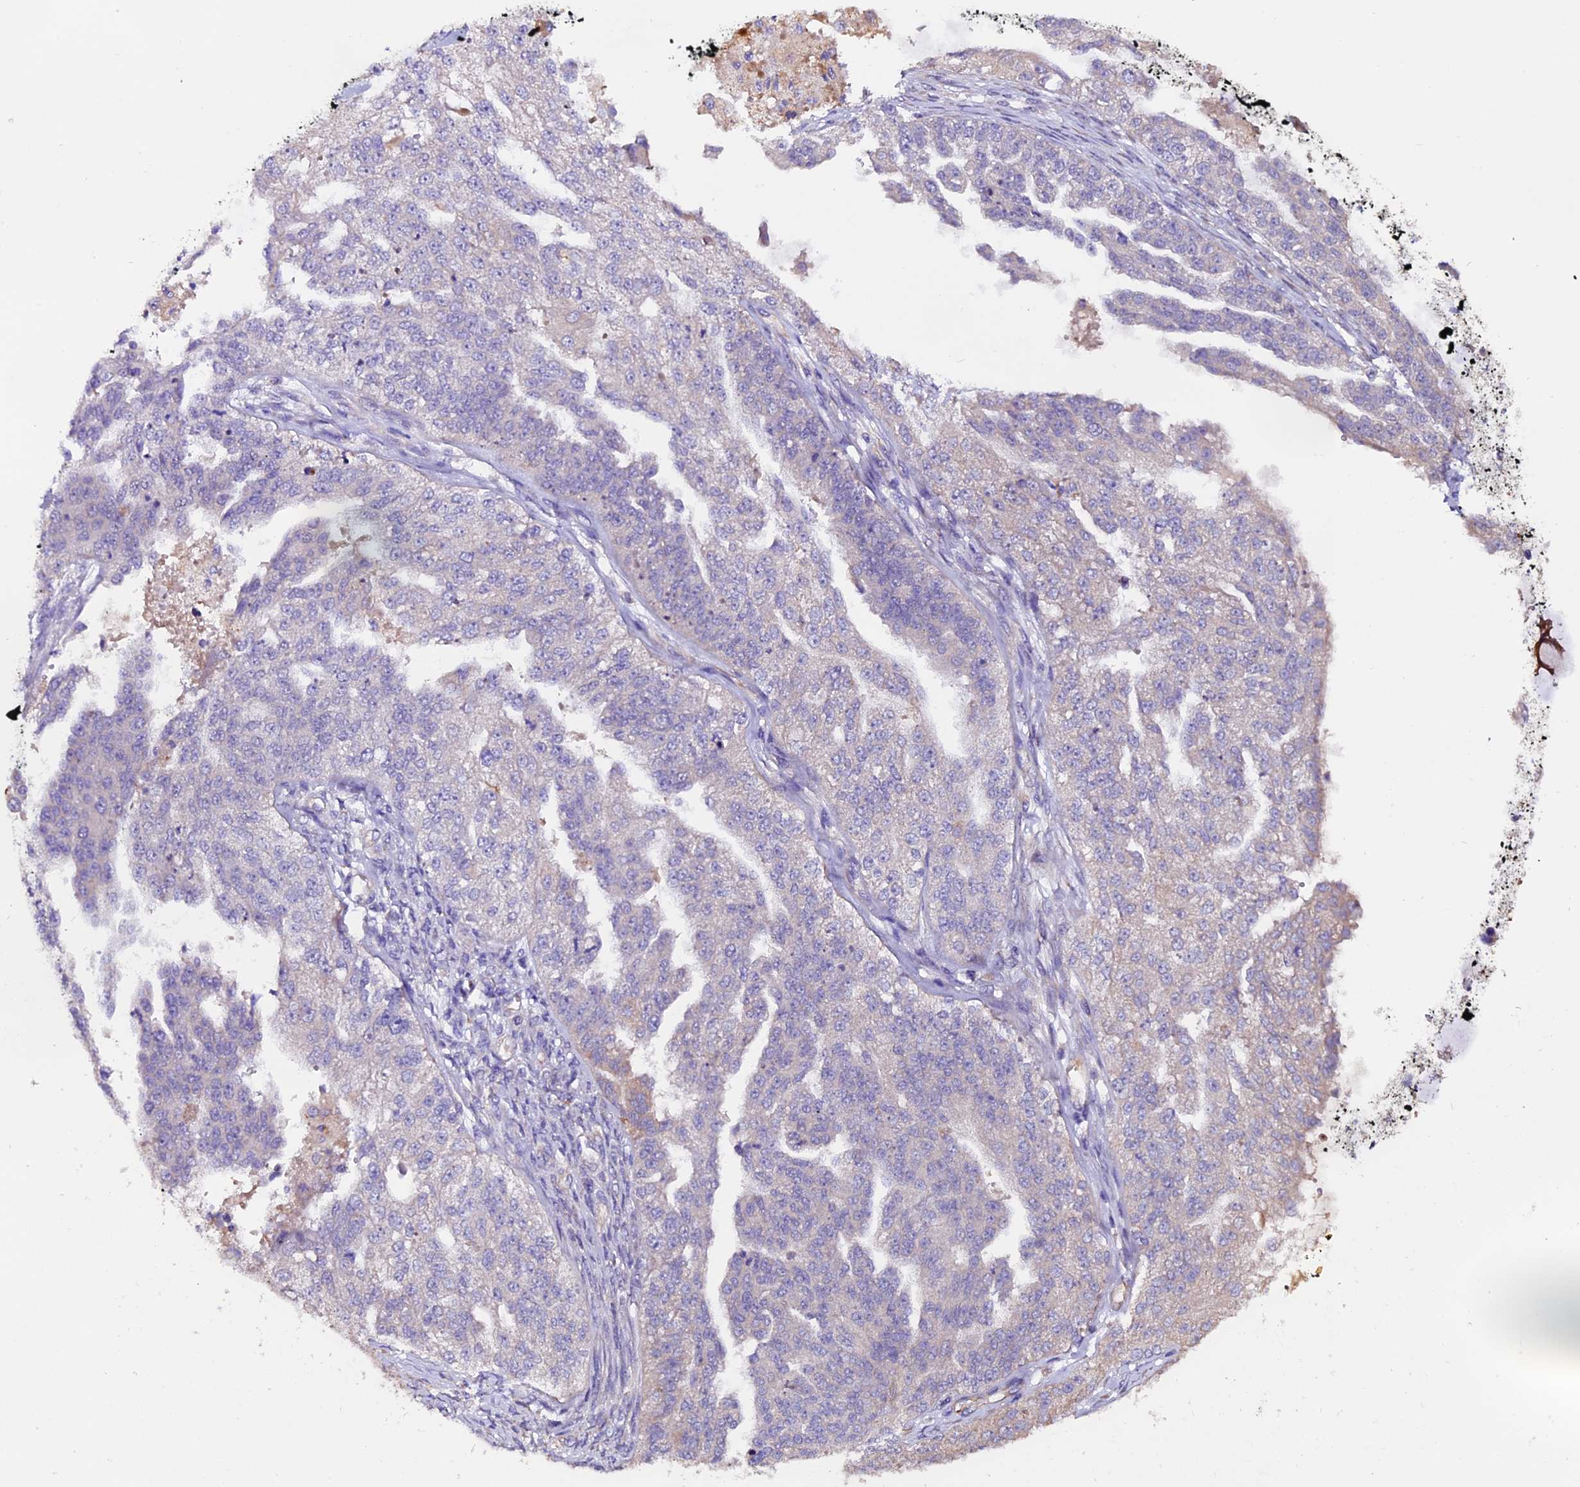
{"staining": {"intensity": "negative", "quantity": "none", "location": "none"}, "tissue": "ovarian cancer", "cell_type": "Tumor cells", "image_type": "cancer", "snomed": [{"axis": "morphology", "description": "Cystadenocarcinoma, serous, NOS"}, {"axis": "topography", "description": "Ovary"}], "caption": "IHC micrograph of serous cystadenocarcinoma (ovarian) stained for a protein (brown), which exhibits no staining in tumor cells. The staining is performed using DAB brown chromogen with nuclei counter-stained in using hematoxylin.", "gene": "CLN5", "patient": {"sex": "female", "age": 58}}